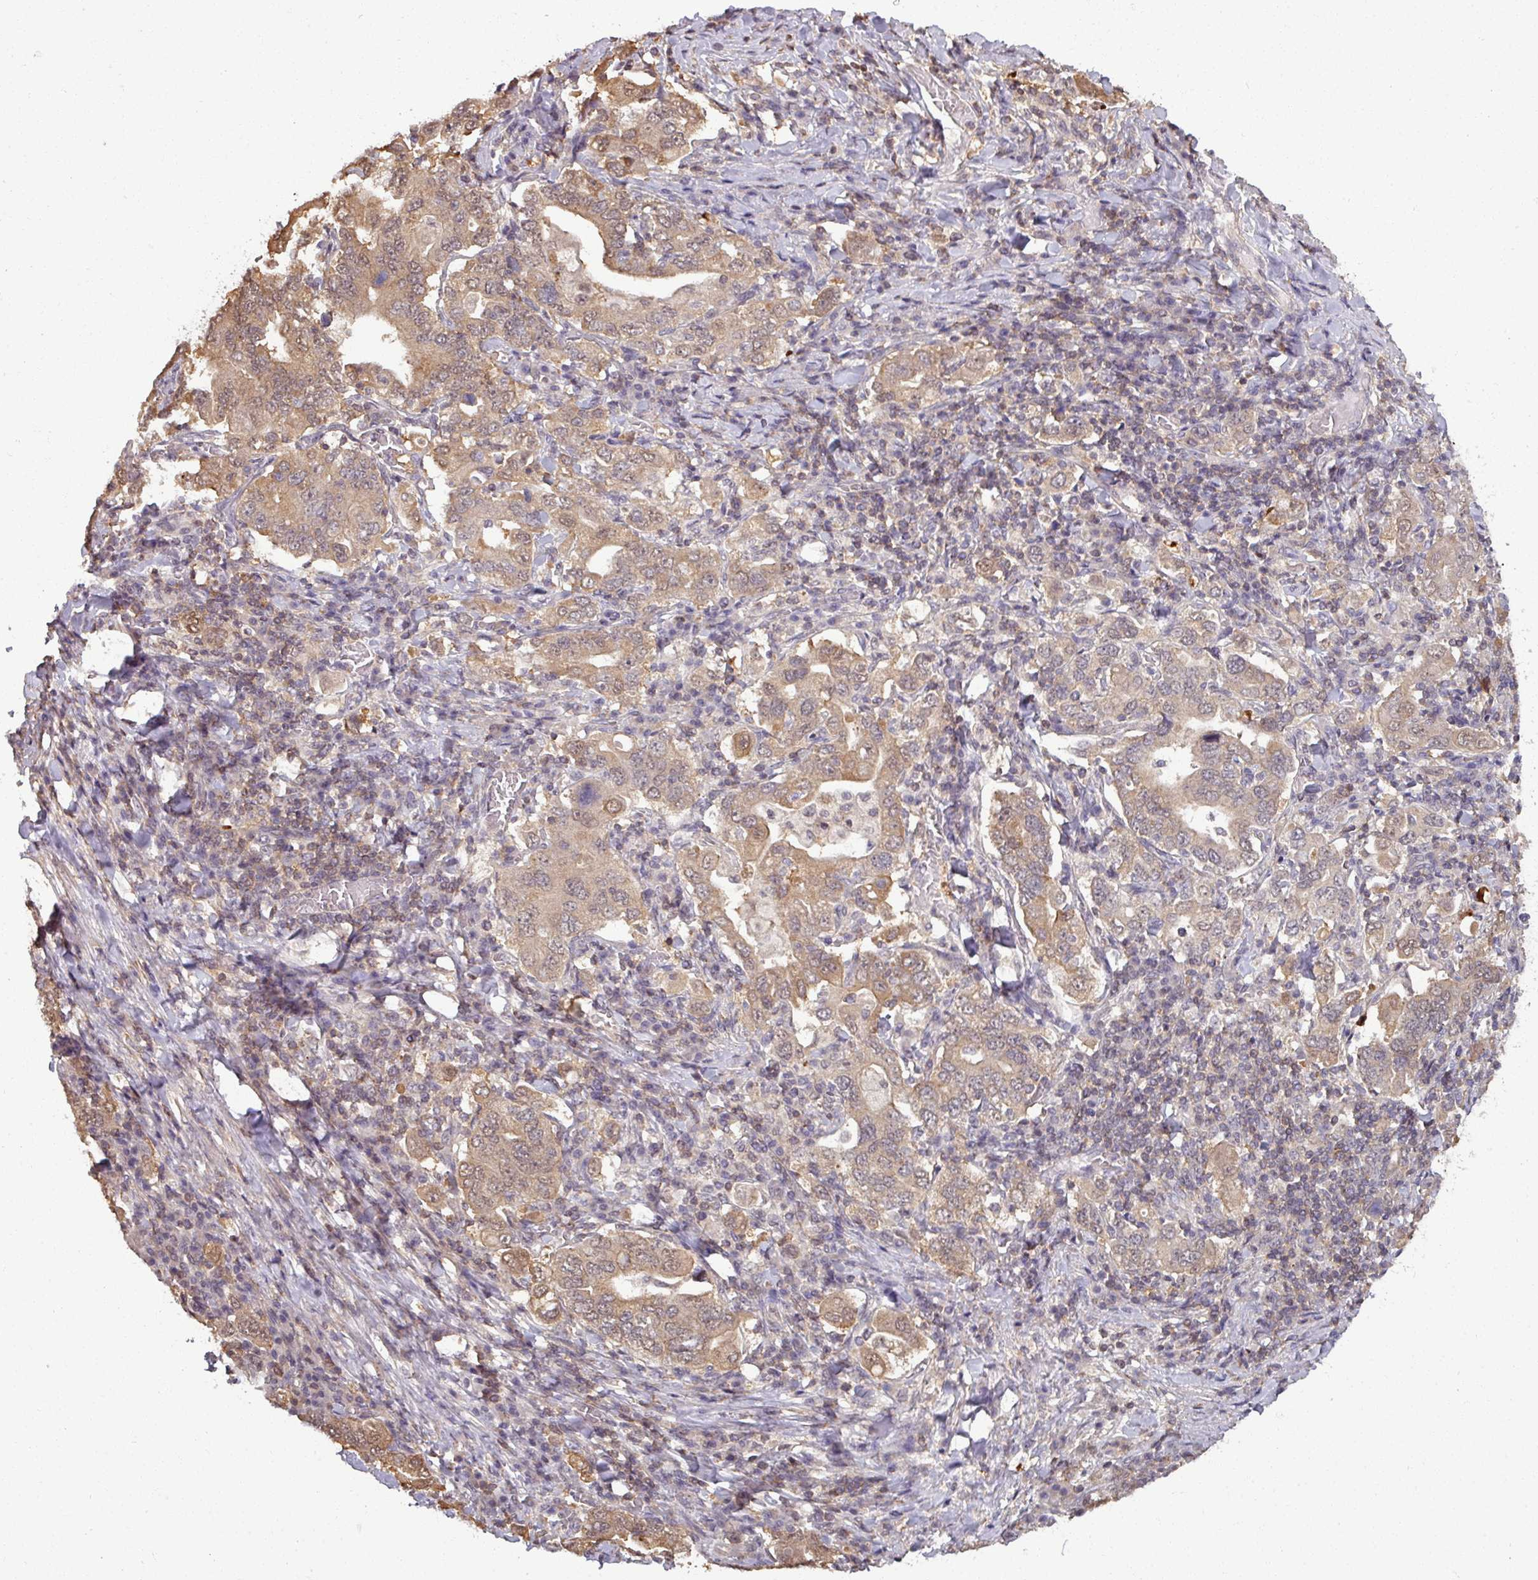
{"staining": {"intensity": "moderate", "quantity": ">75%", "location": "cytoplasmic/membranous"}, "tissue": "stomach cancer", "cell_type": "Tumor cells", "image_type": "cancer", "snomed": [{"axis": "morphology", "description": "Adenocarcinoma, NOS"}, {"axis": "topography", "description": "Stomach, upper"}, {"axis": "topography", "description": "Stomach"}], "caption": "IHC staining of stomach adenocarcinoma, which shows medium levels of moderate cytoplasmic/membranous positivity in about >75% of tumor cells indicating moderate cytoplasmic/membranous protein positivity. The staining was performed using DAB (3,3'-diaminobenzidine) (brown) for protein detection and nuclei were counterstained in hematoxylin (blue).", "gene": "TUSC3", "patient": {"sex": "male", "age": 62}}